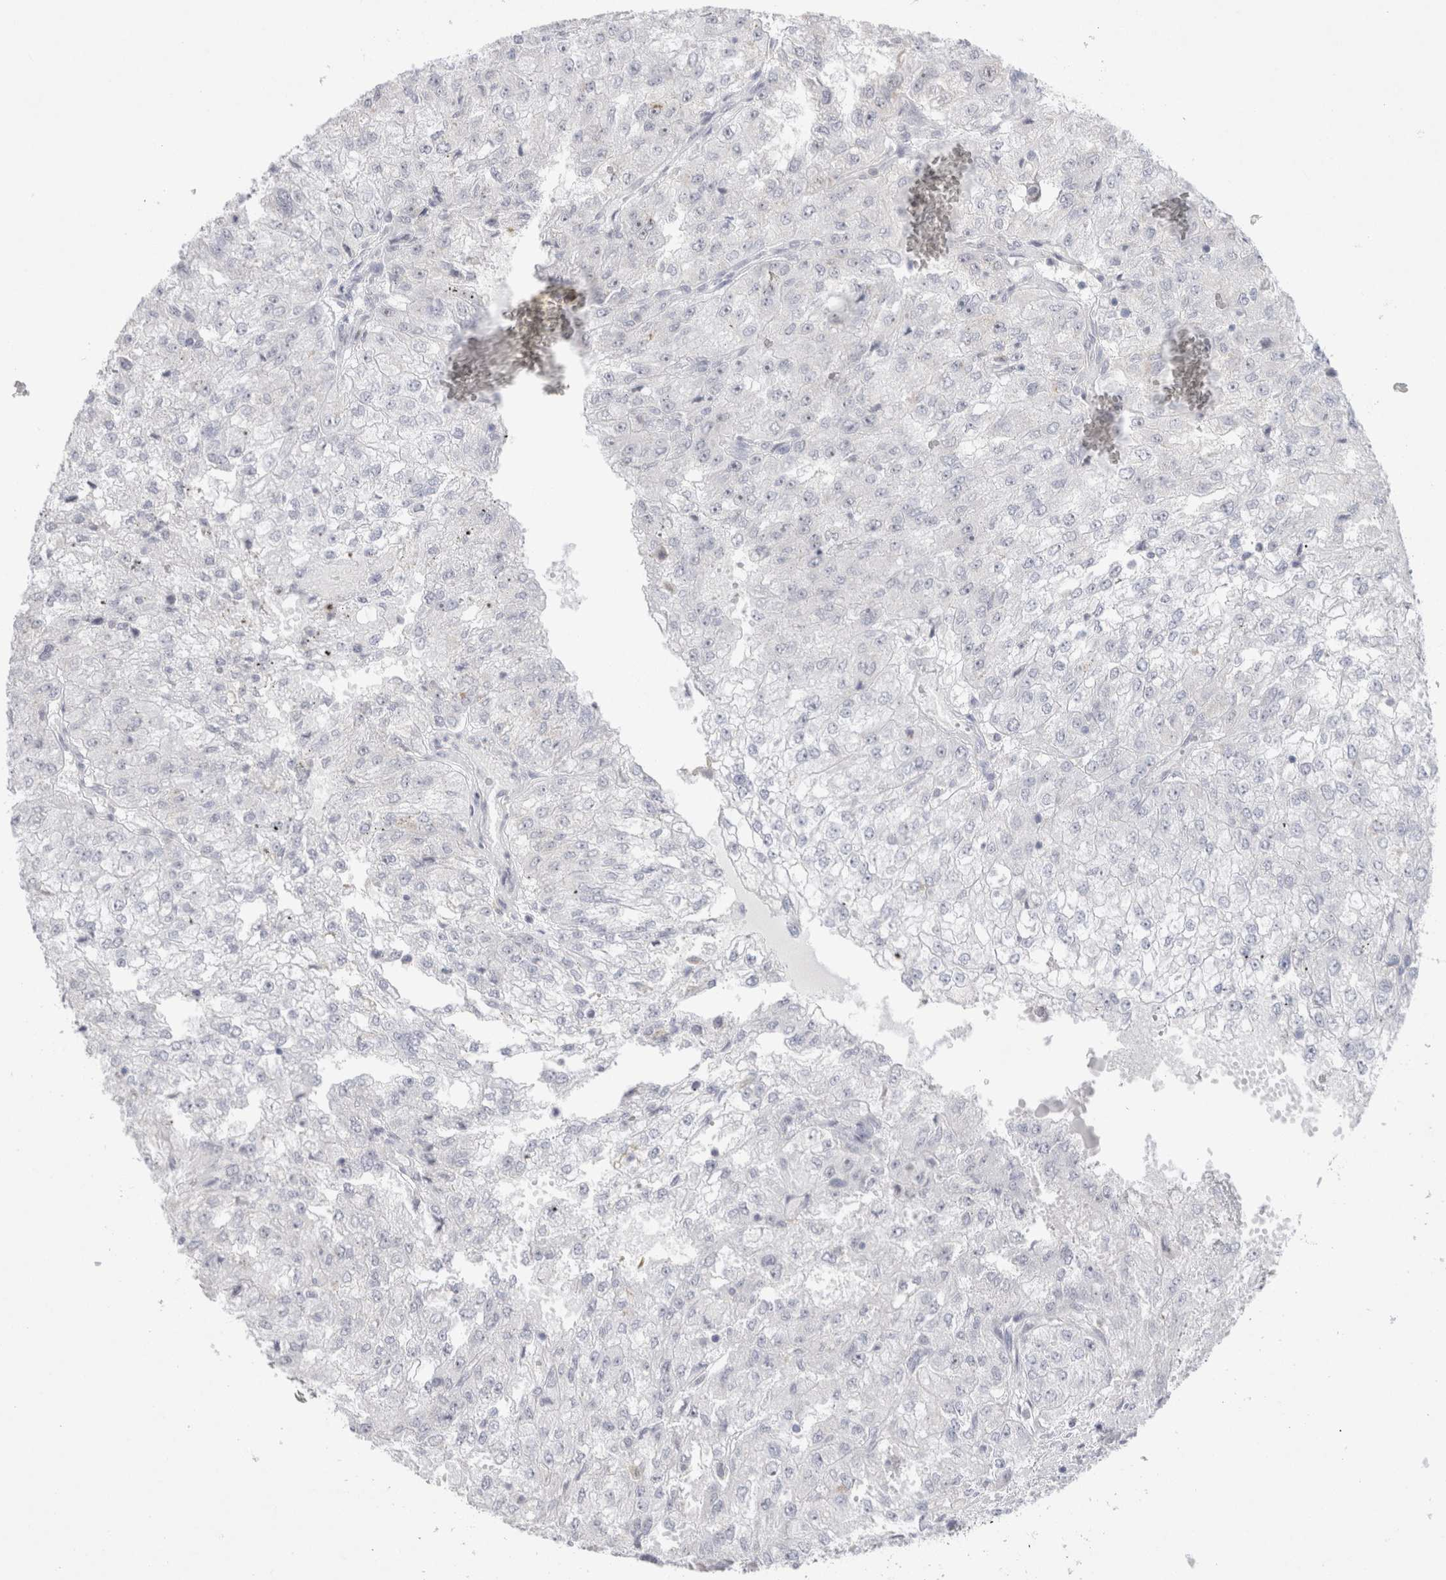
{"staining": {"intensity": "negative", "quantity": "none", "location": "none"}, "tissue": "renal cancer", "cell_type": "Tumor cells", "image_type": "cancer", "snomed": [{"axis": "morphology", "description": "Adenocarcinoma, NOS"}, {"axis": "topography", "description": "Kidney"}], "caption": "Immunohistochemical staining of adenocarcinoma (renal) displays no significant positivity in tumor cells. Brightfield microscopy of IHC stained with DAB (brown) and hematoxylin (blue), captured at high magnification.", "gene": "CERS5", "patient": {"sex": "female", "age": 54}}